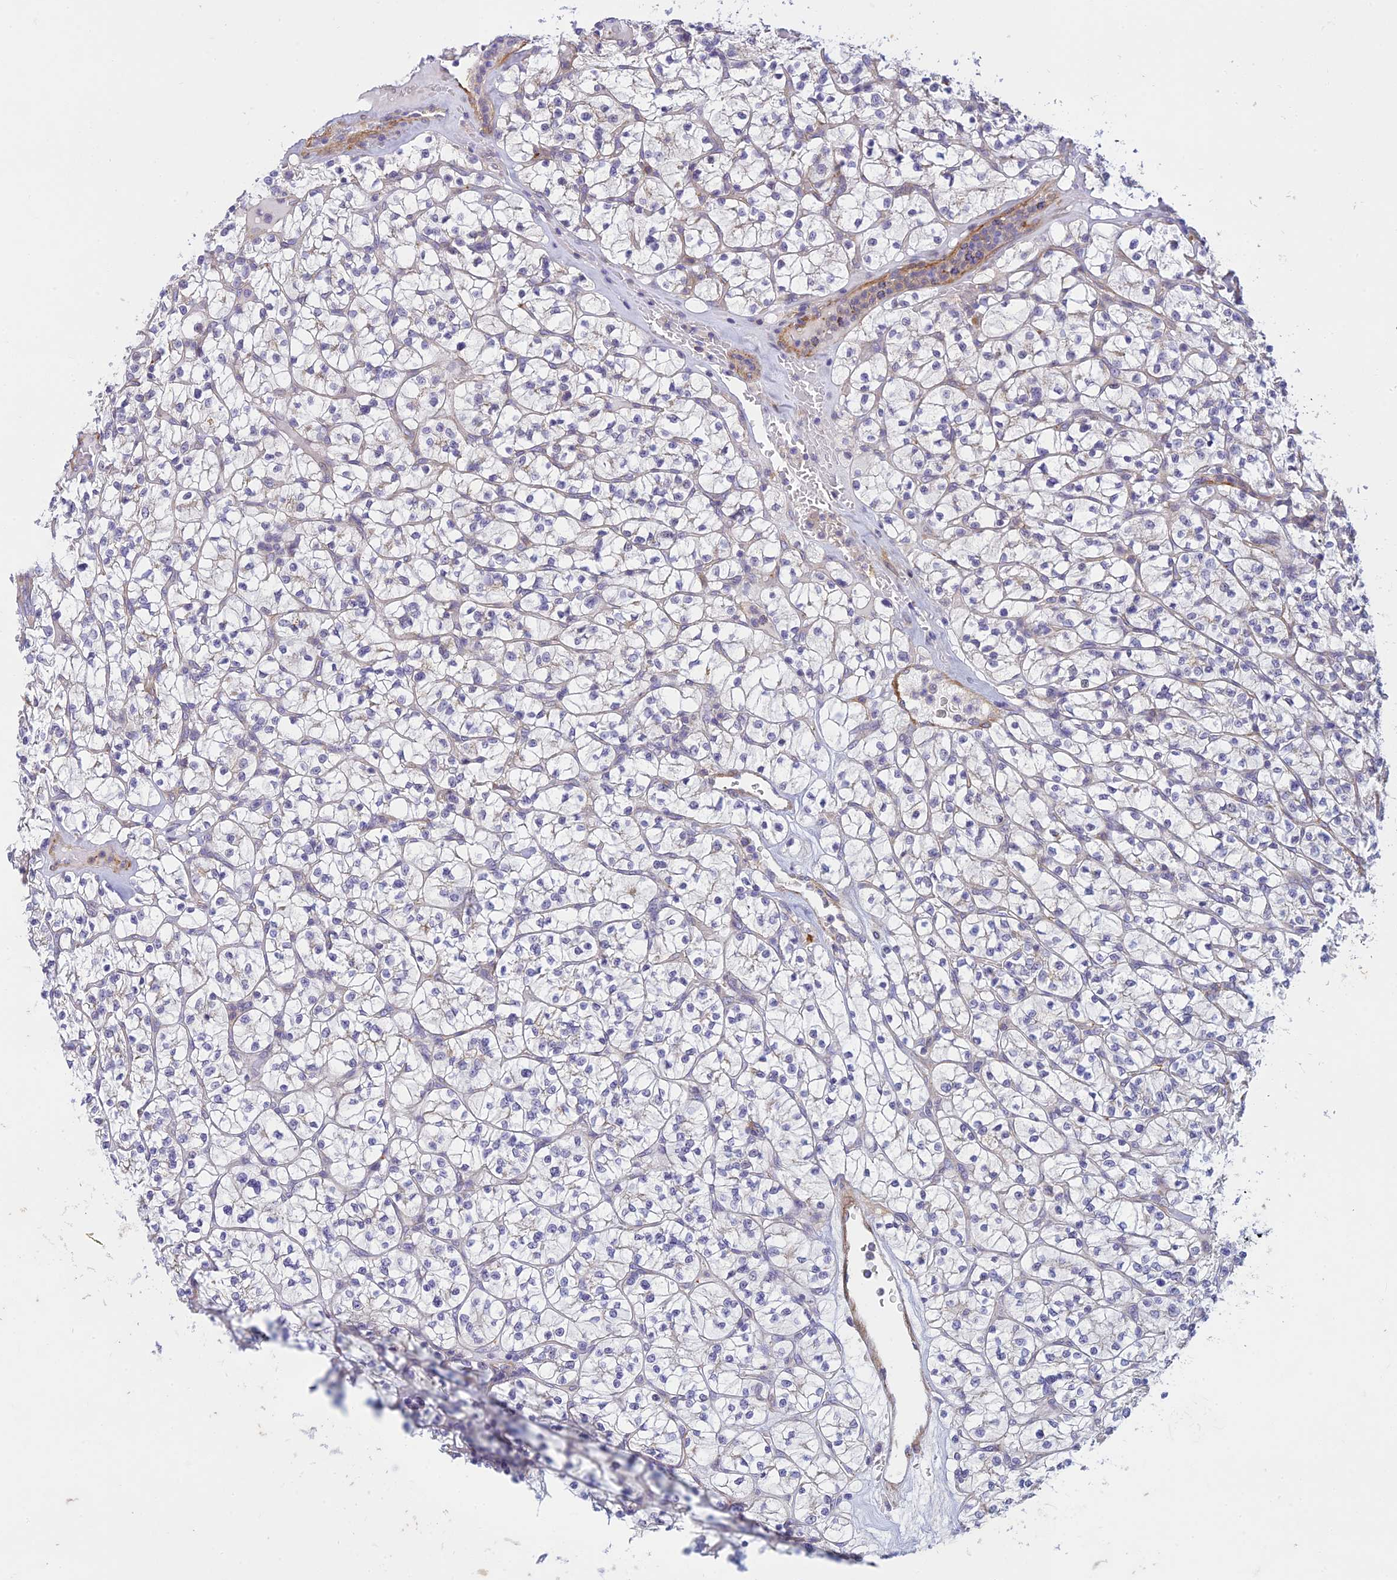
{"staining": {"intensity": "negative", "quantity": "none", "location": "none"}, "tissue": "renal cancer", "cell_type": "Tumor cells", "image_type": "cancer", "snomed": [{"axis": "morphology", "description": "Adenocarcinoma, NOS"}, {"axis": "topography", "description": "Kidney"}], "caption": "There is no significant positivity in tumor cells of renal cancer (adenocarcinoma).", "gene": "FBXW4", "patient": {"sex": "female", "age": 64}}